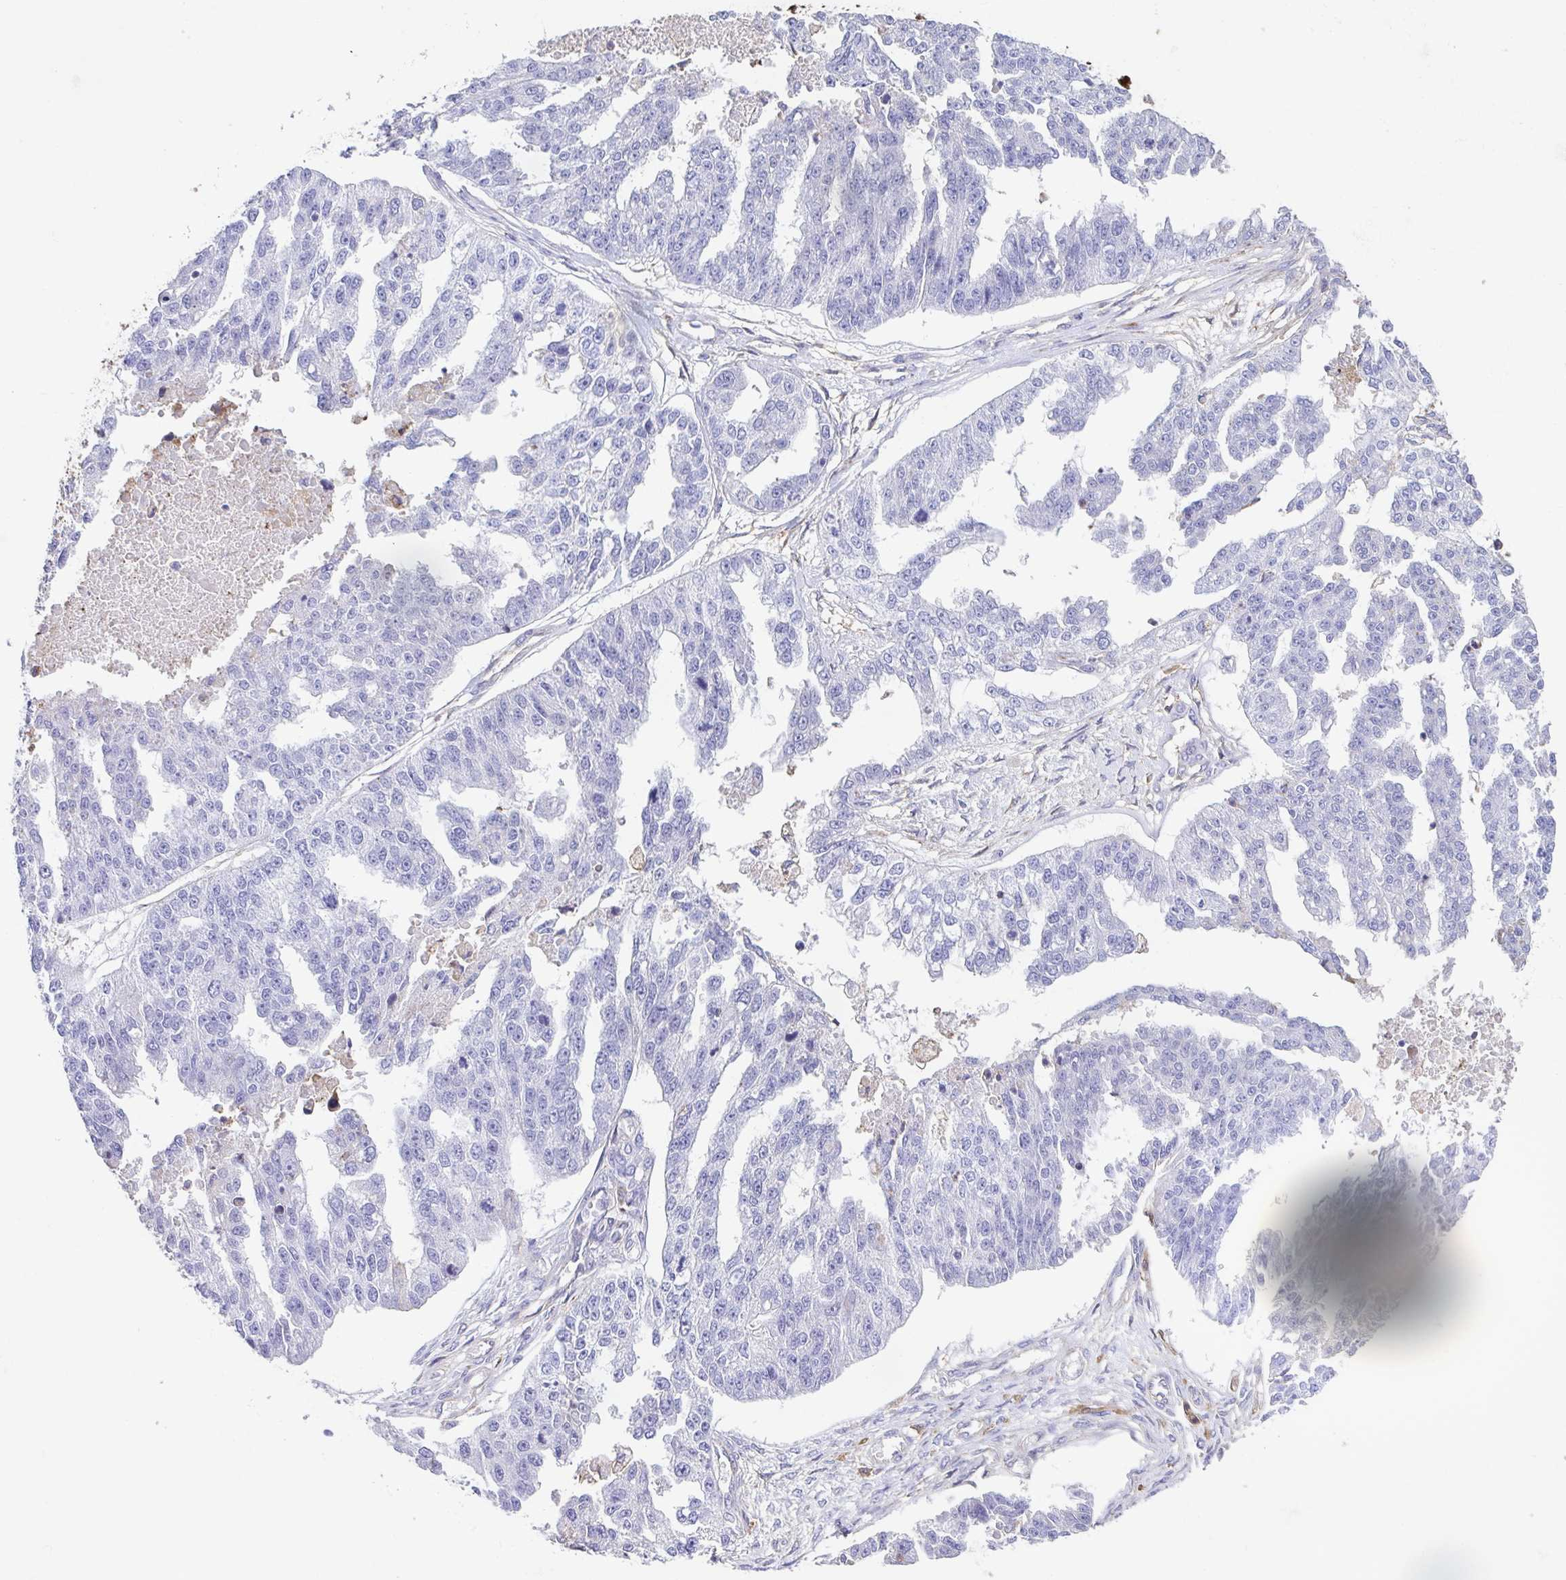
{"staining": {"intensity": "negative", "quantity": "none", "location": "none"}, "tissue": "ovarian cancer", "cell_type": "Tumor cells", "image_type": "cancer", "snomed": [{"axis": "morphology", "description": "Cystadenocarcinoma, serous, NOS"}, {"axis": "topography", "description": "Ovary"}], "caption": "A micrograph of serous cystadenocarcinoma (ovarian) stained for a protein exhibits no brown staining in tumor cells.", "gene": "ANXA10", "patient": {"sex": "female", "age": 58}}